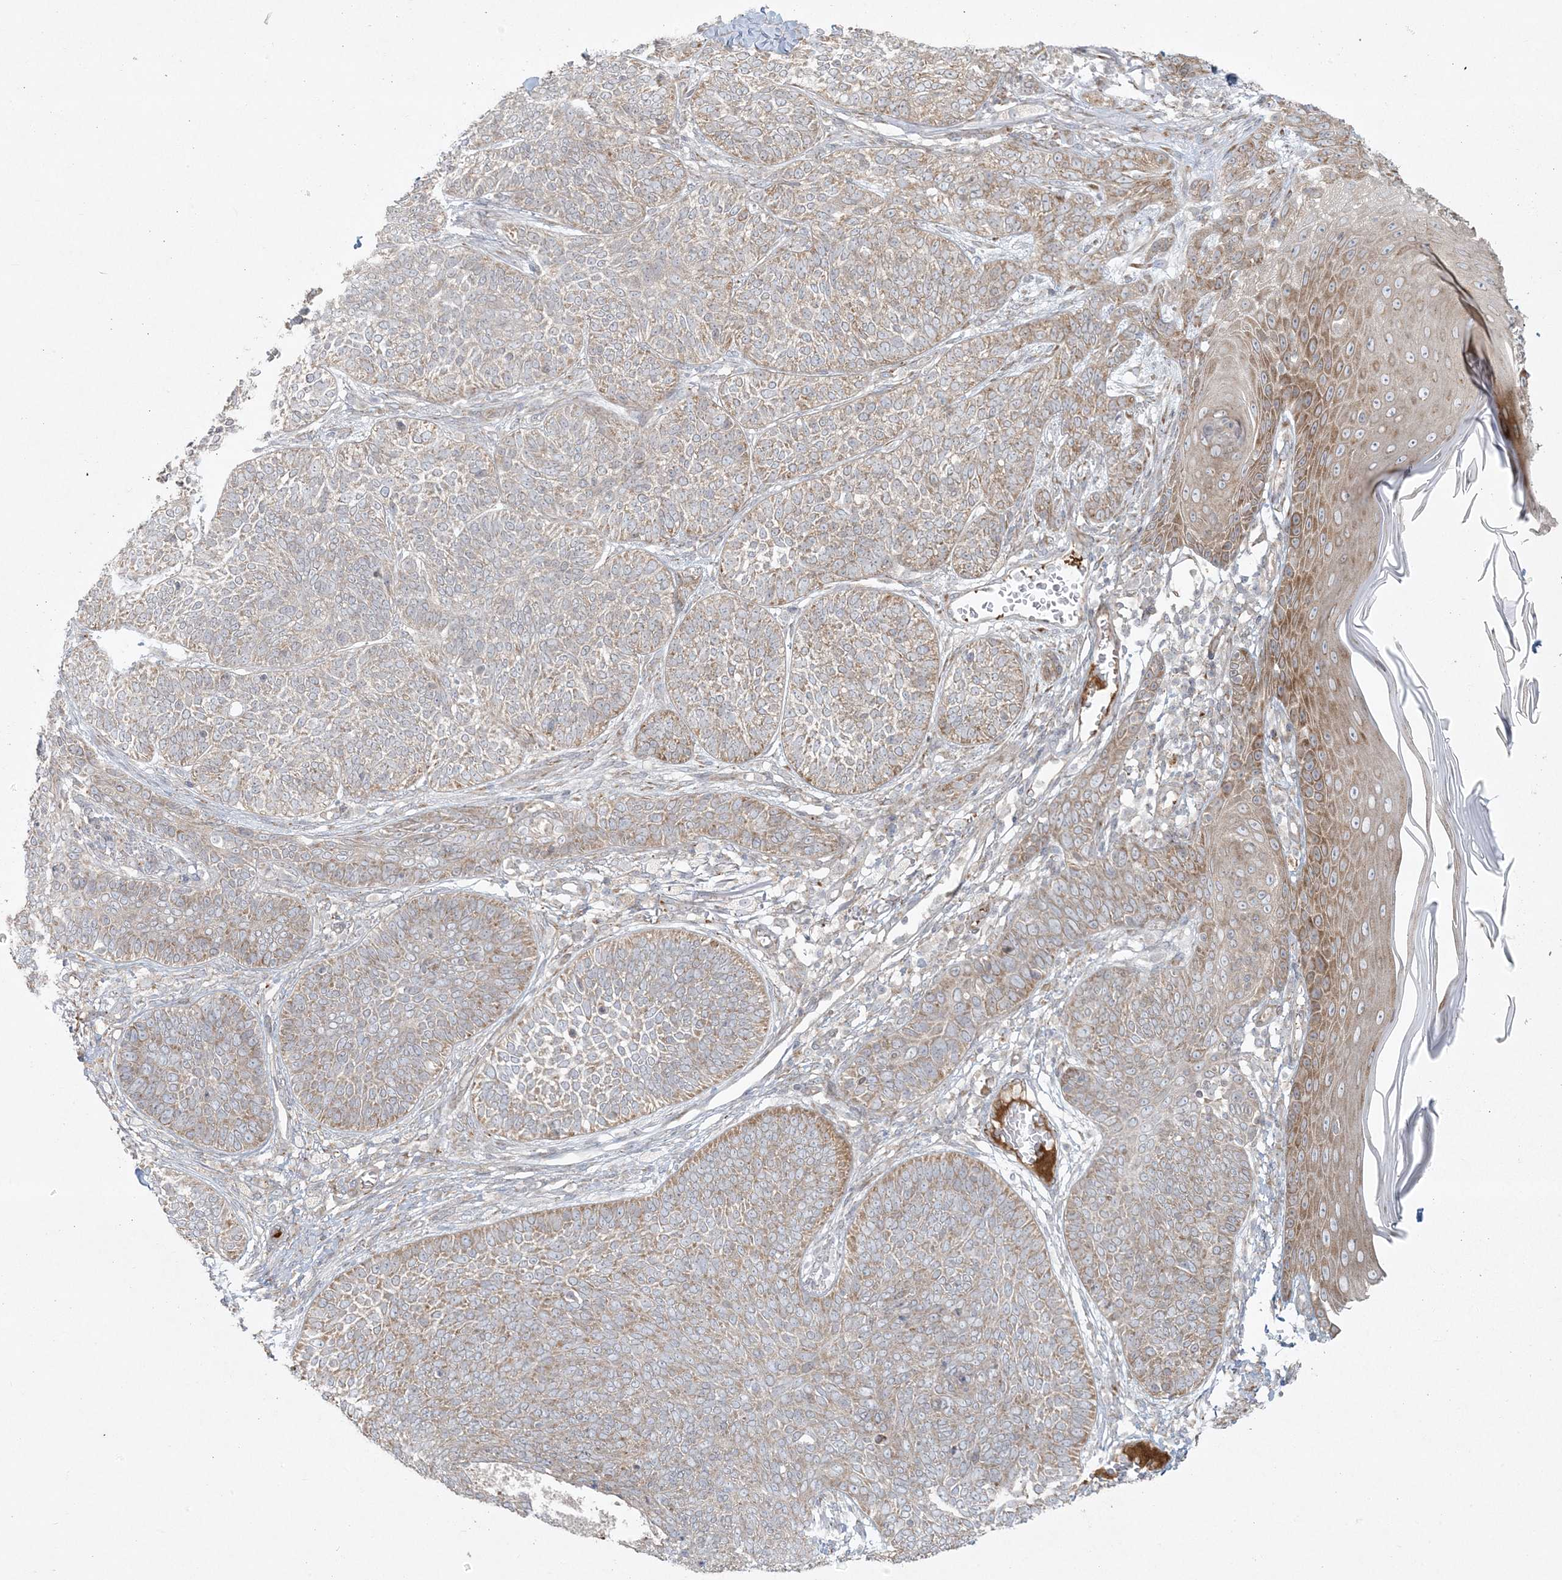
{"staining": {"intensity": "moderate", "quantity": "25%-75%", "location": "cytoplasmic/membranous"}, "tissue": "skin cancer", "cell_type": "Tumor cells", "image_type": "cancer", "snomed": [{"axis": "morphology", "description": "Basal cell carcinoma"}, {"axis": "topography", "description": "Skin"}], "caption": "Human skin basal cell carcinoma stained with a brown dye demonstrates moderate cytoplasmic/membranous positive staining in about 25%-75% of tumor cells.", "gene": "ZNF263", "patient": {"sex": "male", "age": 85}}